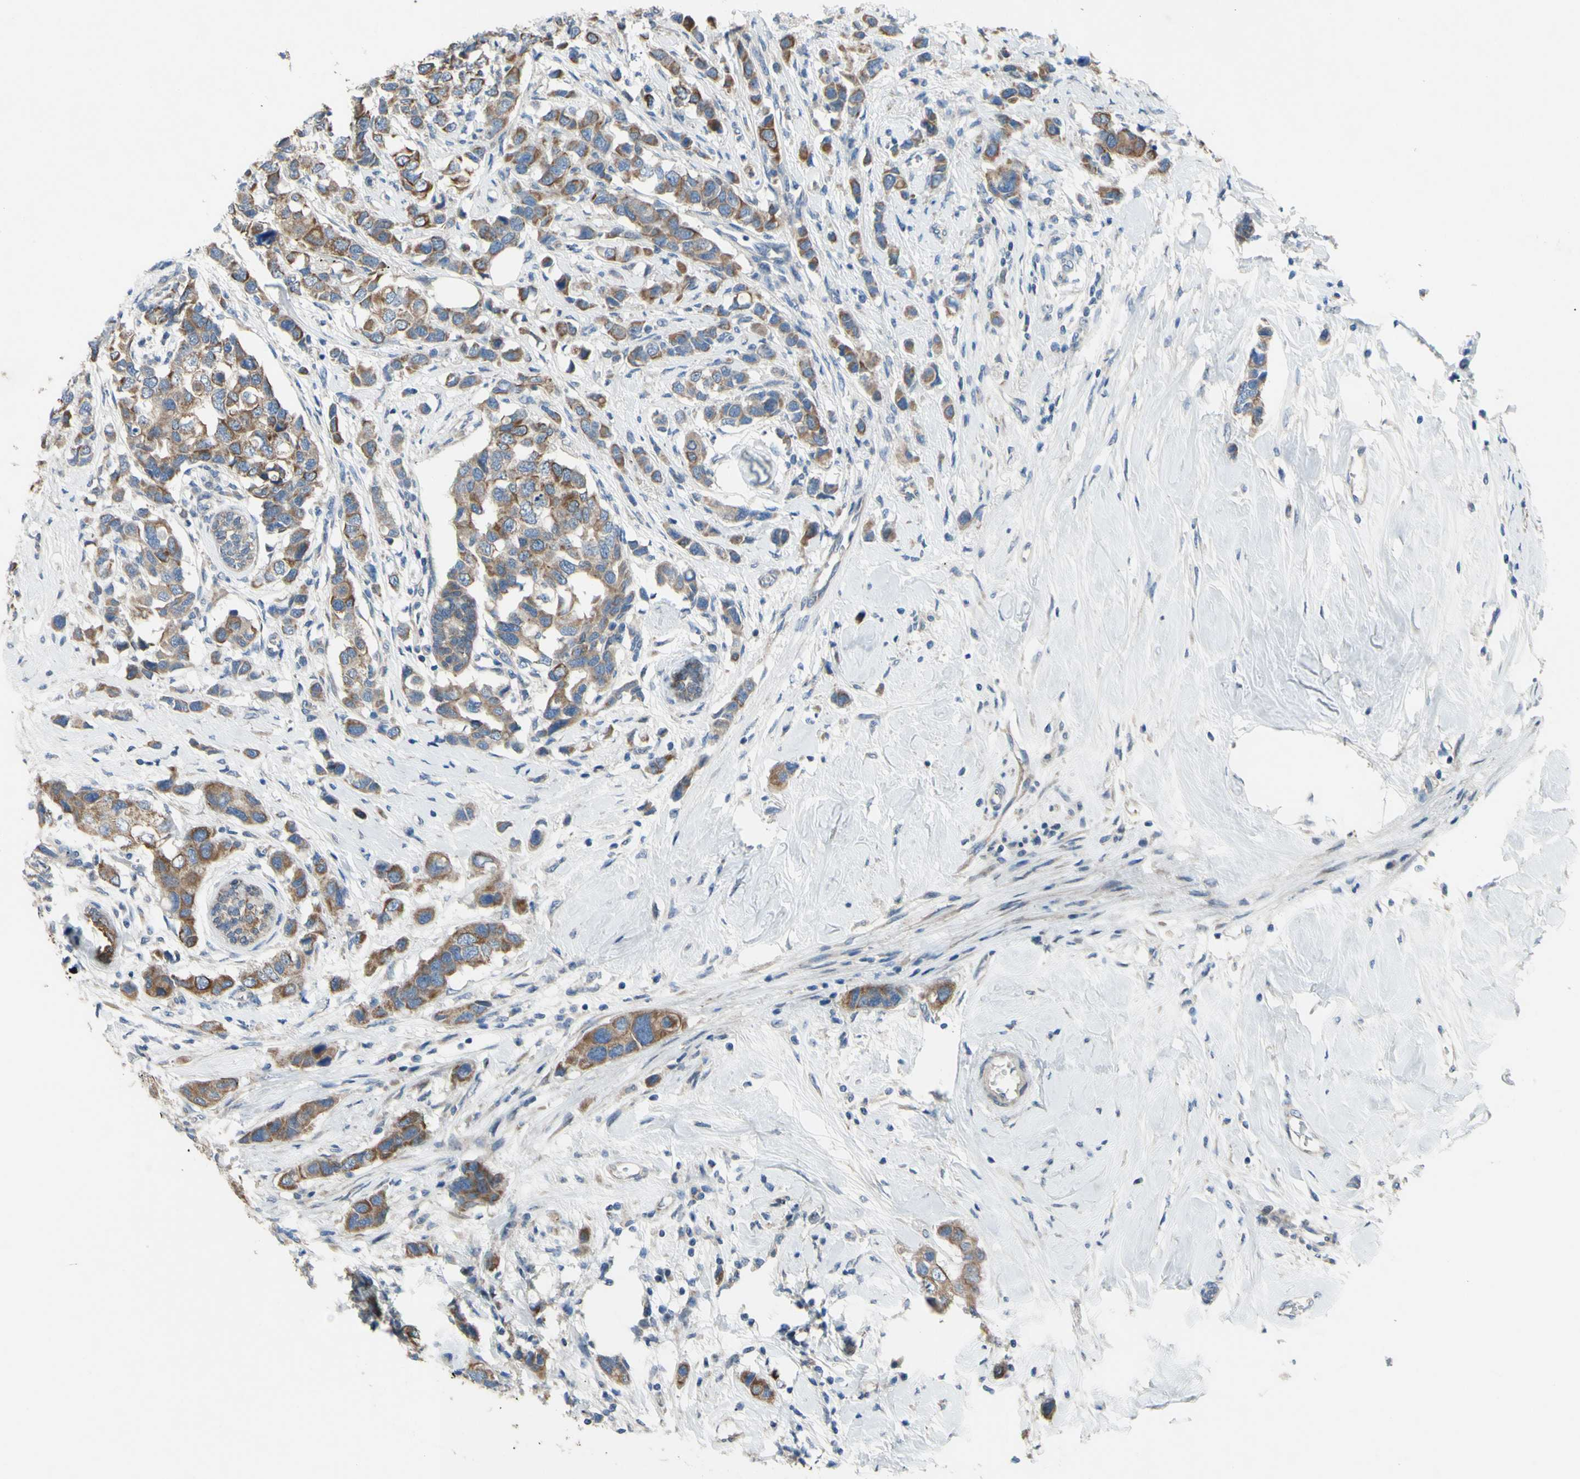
{"staining": {"intensity": "moderate", "quantity": ">75%", "location": "cytoplasmic/membranous"}, "tissue": "breast cancer", "cell_type": "Tumor cells", "image_type": "cancer", "snomed": [{"axis": "morphology", "description": "Normal tissue, NOS"}, {"axis": "morphology", "description": "Duct carcinoma"}, {"axis": "topography", "description": "Breast"}], "caption": "The immunohistochemical stain shows moderate cytoplasmic/membranous positivity in tumor cells of breast cancer (infiltrating ductal carcinoma) tissue.", "gene": "GRAMD2B", "patient": {"sex": "female", "age": 50}}